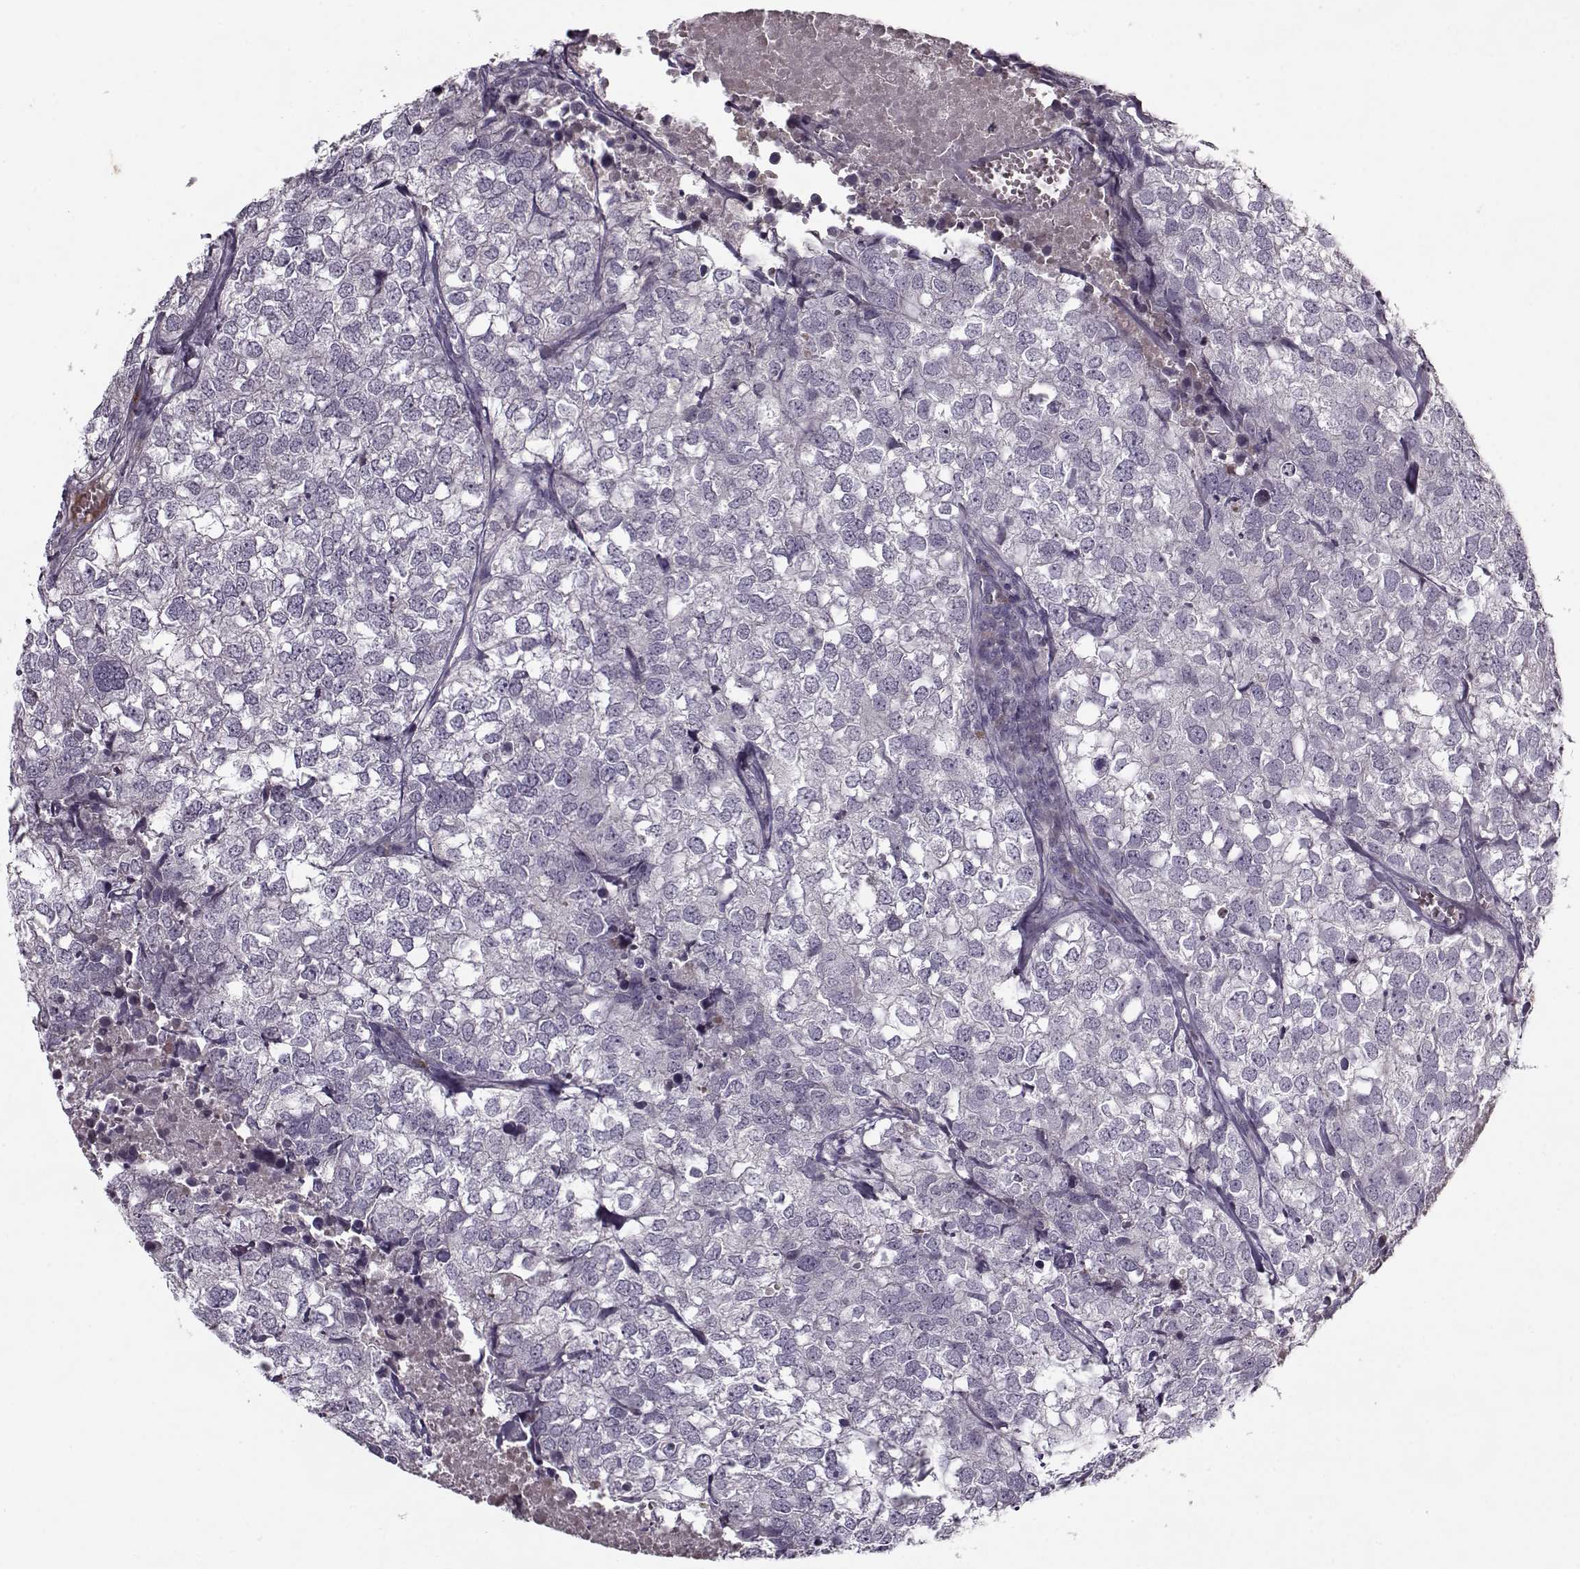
{"staining": {"intensity": "negative", "quantity": "none", "location": "none"}, "tissue": "breast cancer", "cell_type": "Tumor cells", "image_type": "cancer", "snomed": [{"axis": "morphology", "description": "Duct carcinoma"}, {"axis": "topography", "description": "Breast"}], "caption": "The micrograph displays no significant positivity in tumor cells of breast cancer (invasive ductal carcinoma).", "gene": "KRT9", "patient": {"sex": "female", "age": 30}}